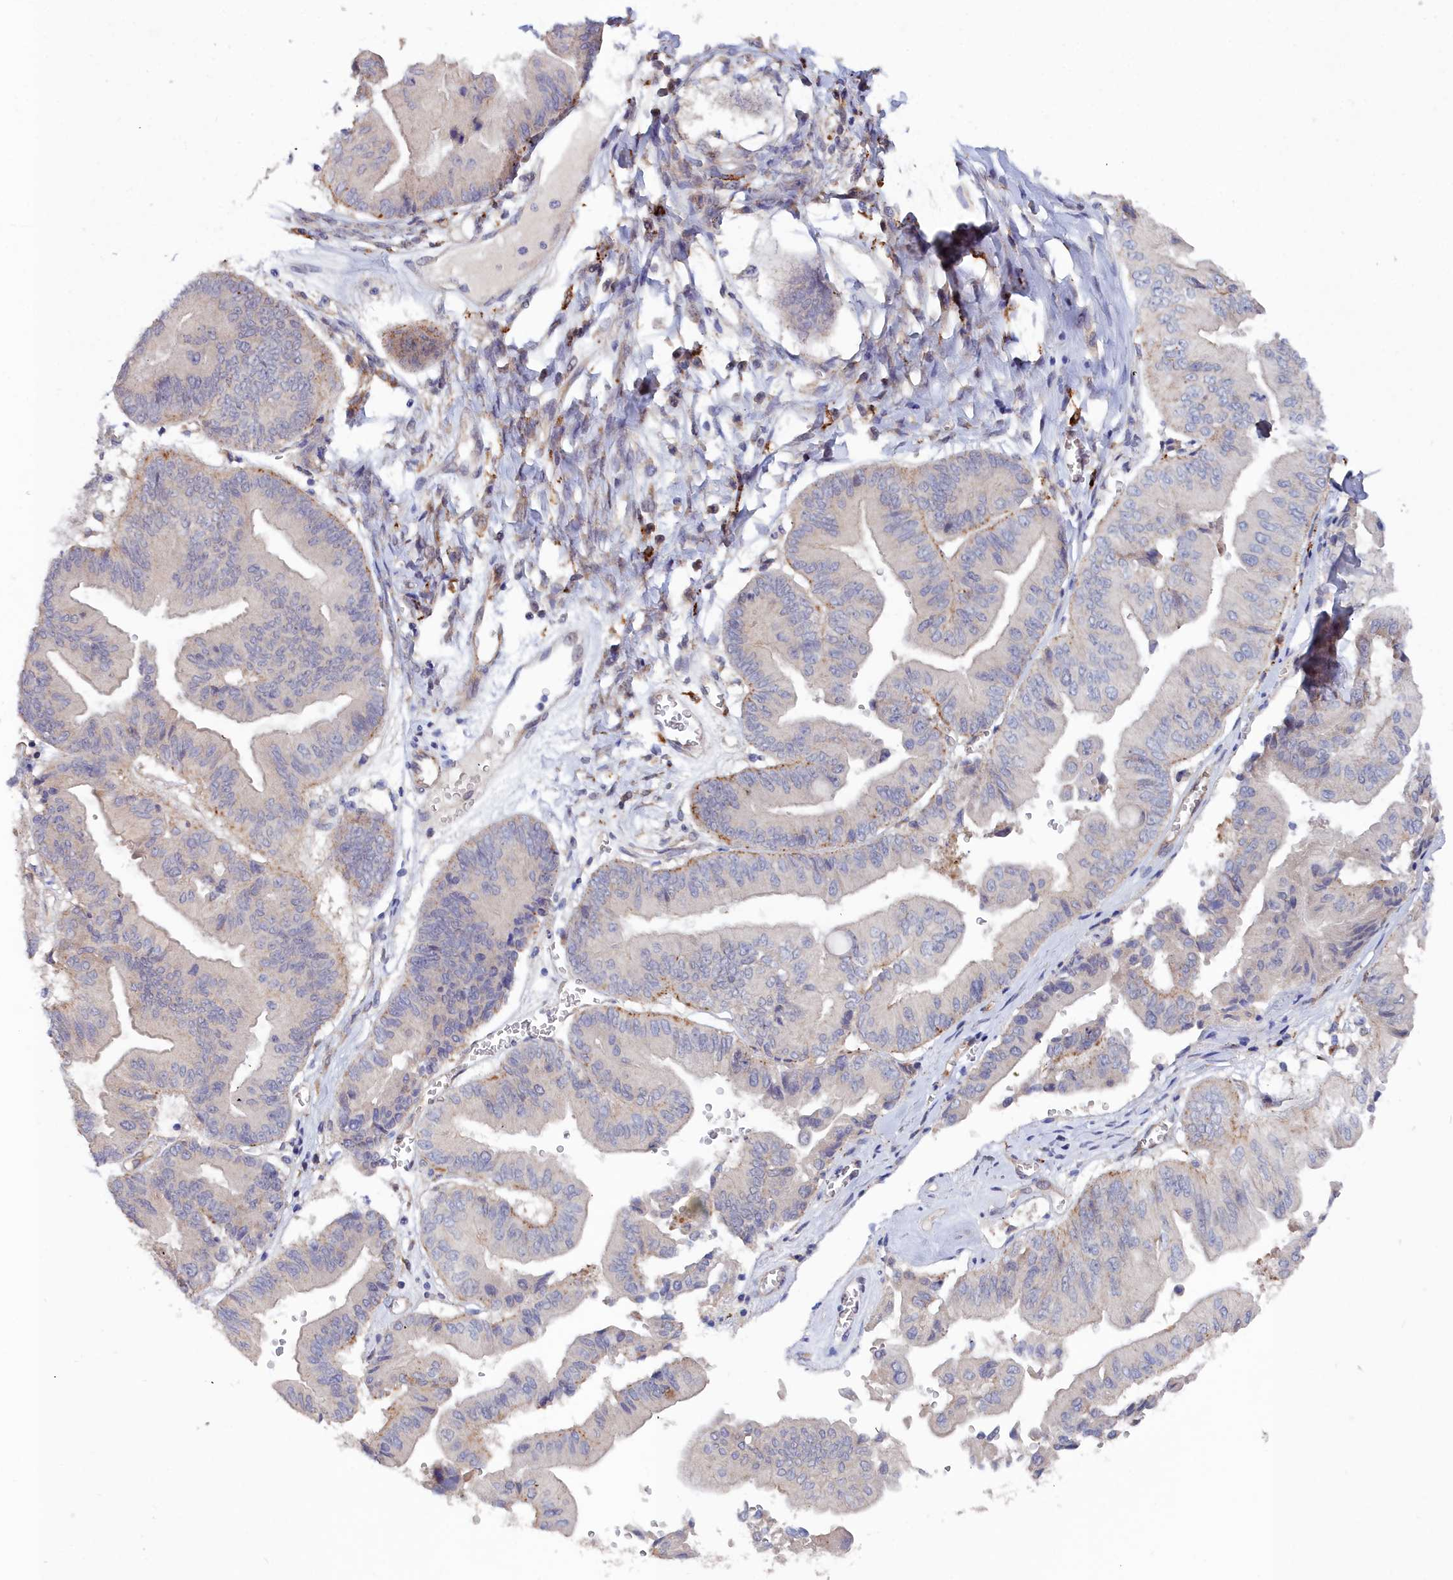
{"staining": {"intensity": "negative", "quantity": "none", "location": "none"}, "tissue": "ovarian cancer", "cell_type": "Tumor cells", "image_type": "cancer", "snomed": [{"axis": "morphology", "description": "Cystadenocarcinoma, mucinous, NOS"}, {"axis": "topography", "description": "Ovary"}], "caption": "Histopathology image shows no protein staining in tumor cells of ovarian mucinous cystadenocarcinoma tissue.", "gene": "RDX", "patient": {"sex": "female", "age": 61}}